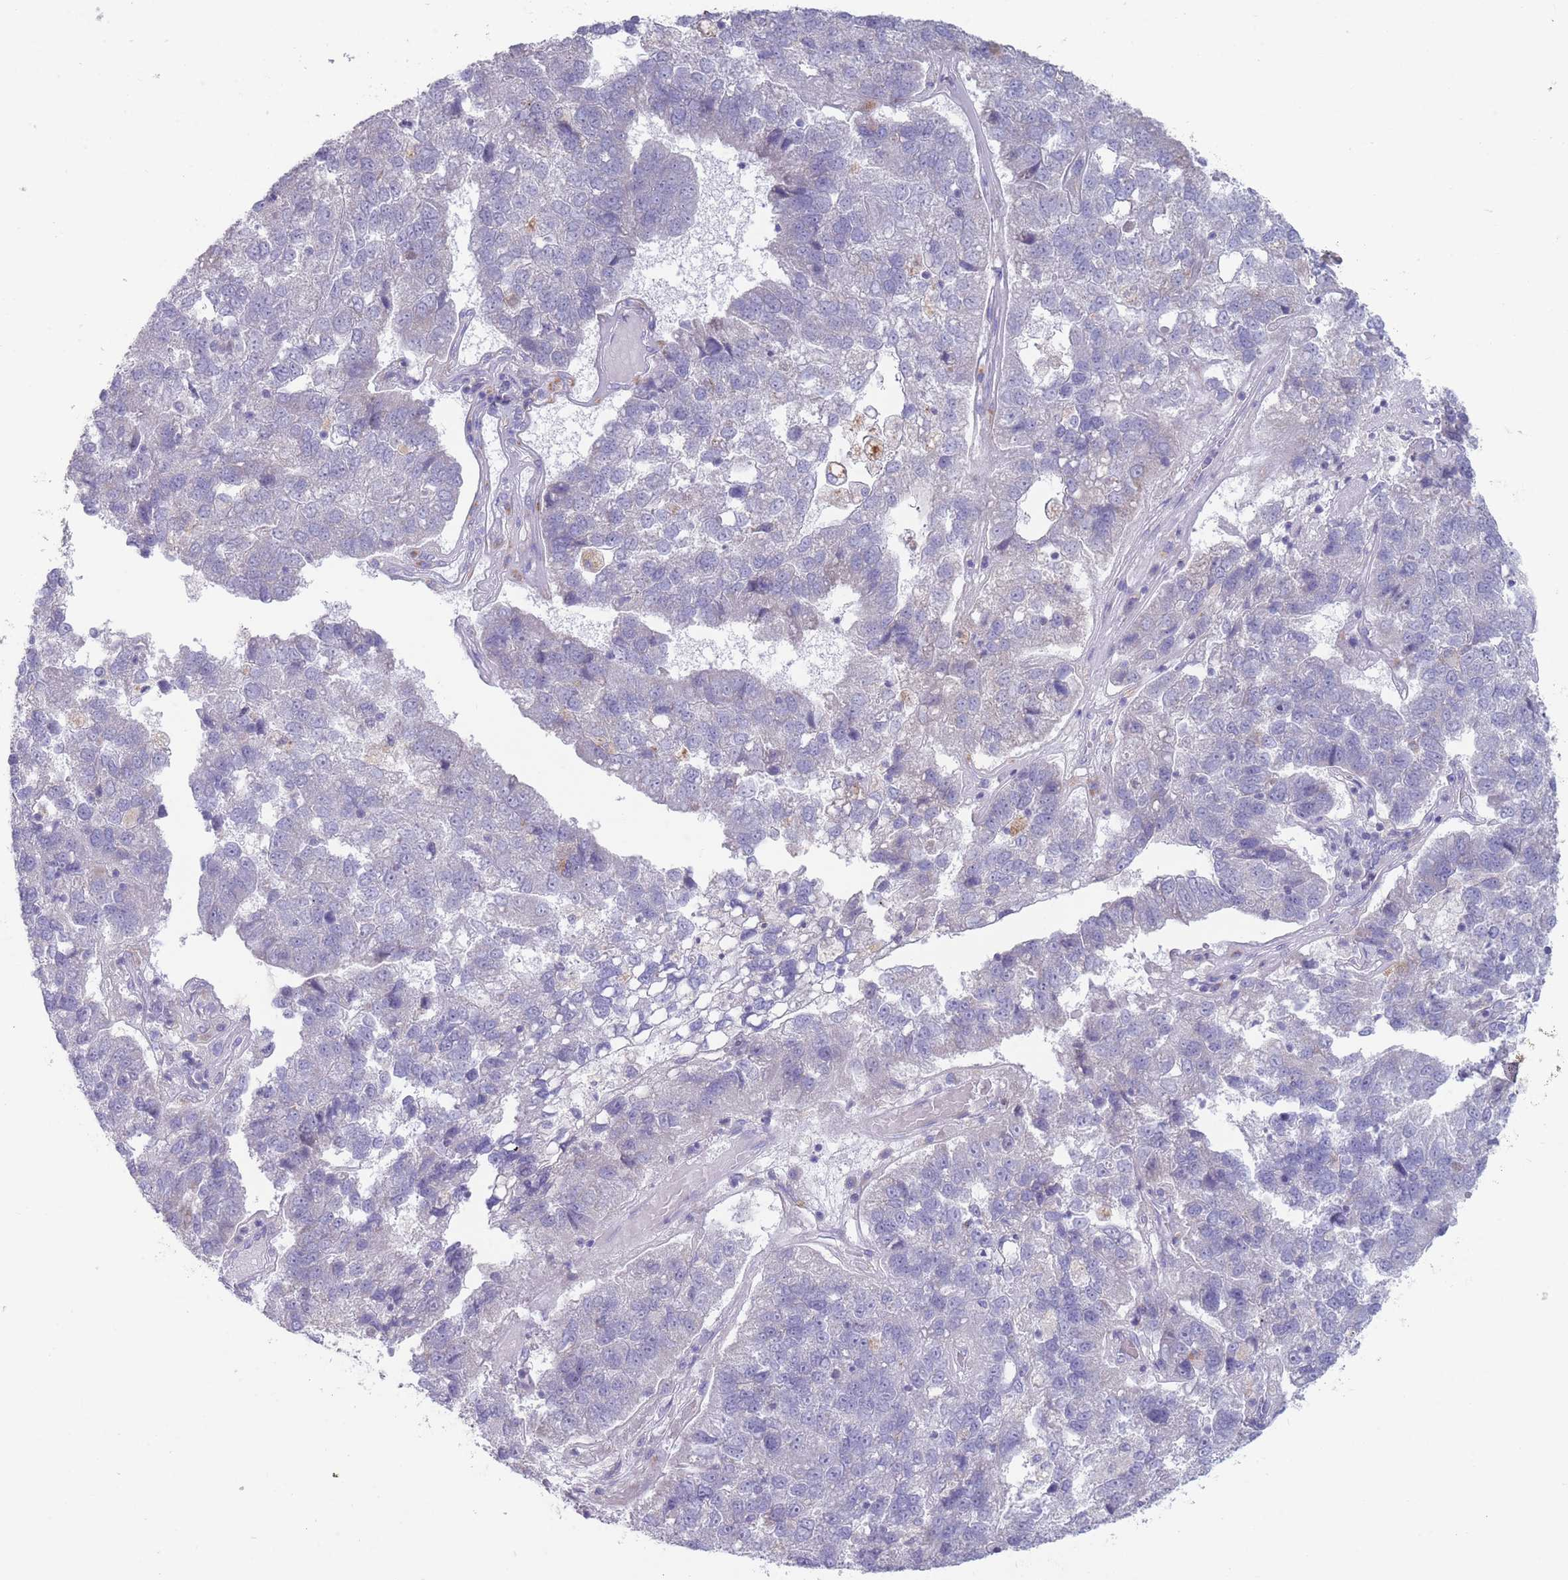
{"staining": {"intensity": "negative", "quantity": "none", "location": "none"}, "tissue": "pancreatic cancer", "cell_type": "Tumor cells", "image_type": "cancer", "snomed": [{"axis": "morphology", "description": "Adenocarcinoma, NOS"}, {"axis": "topography", "description": "Pancreas"}], "caption": "This is an IHC image of human pancreatic cancer. There is no staining in tumor cells.", "gene": "PAIP2B", "patient": {"sex": "female", "age": 61}}